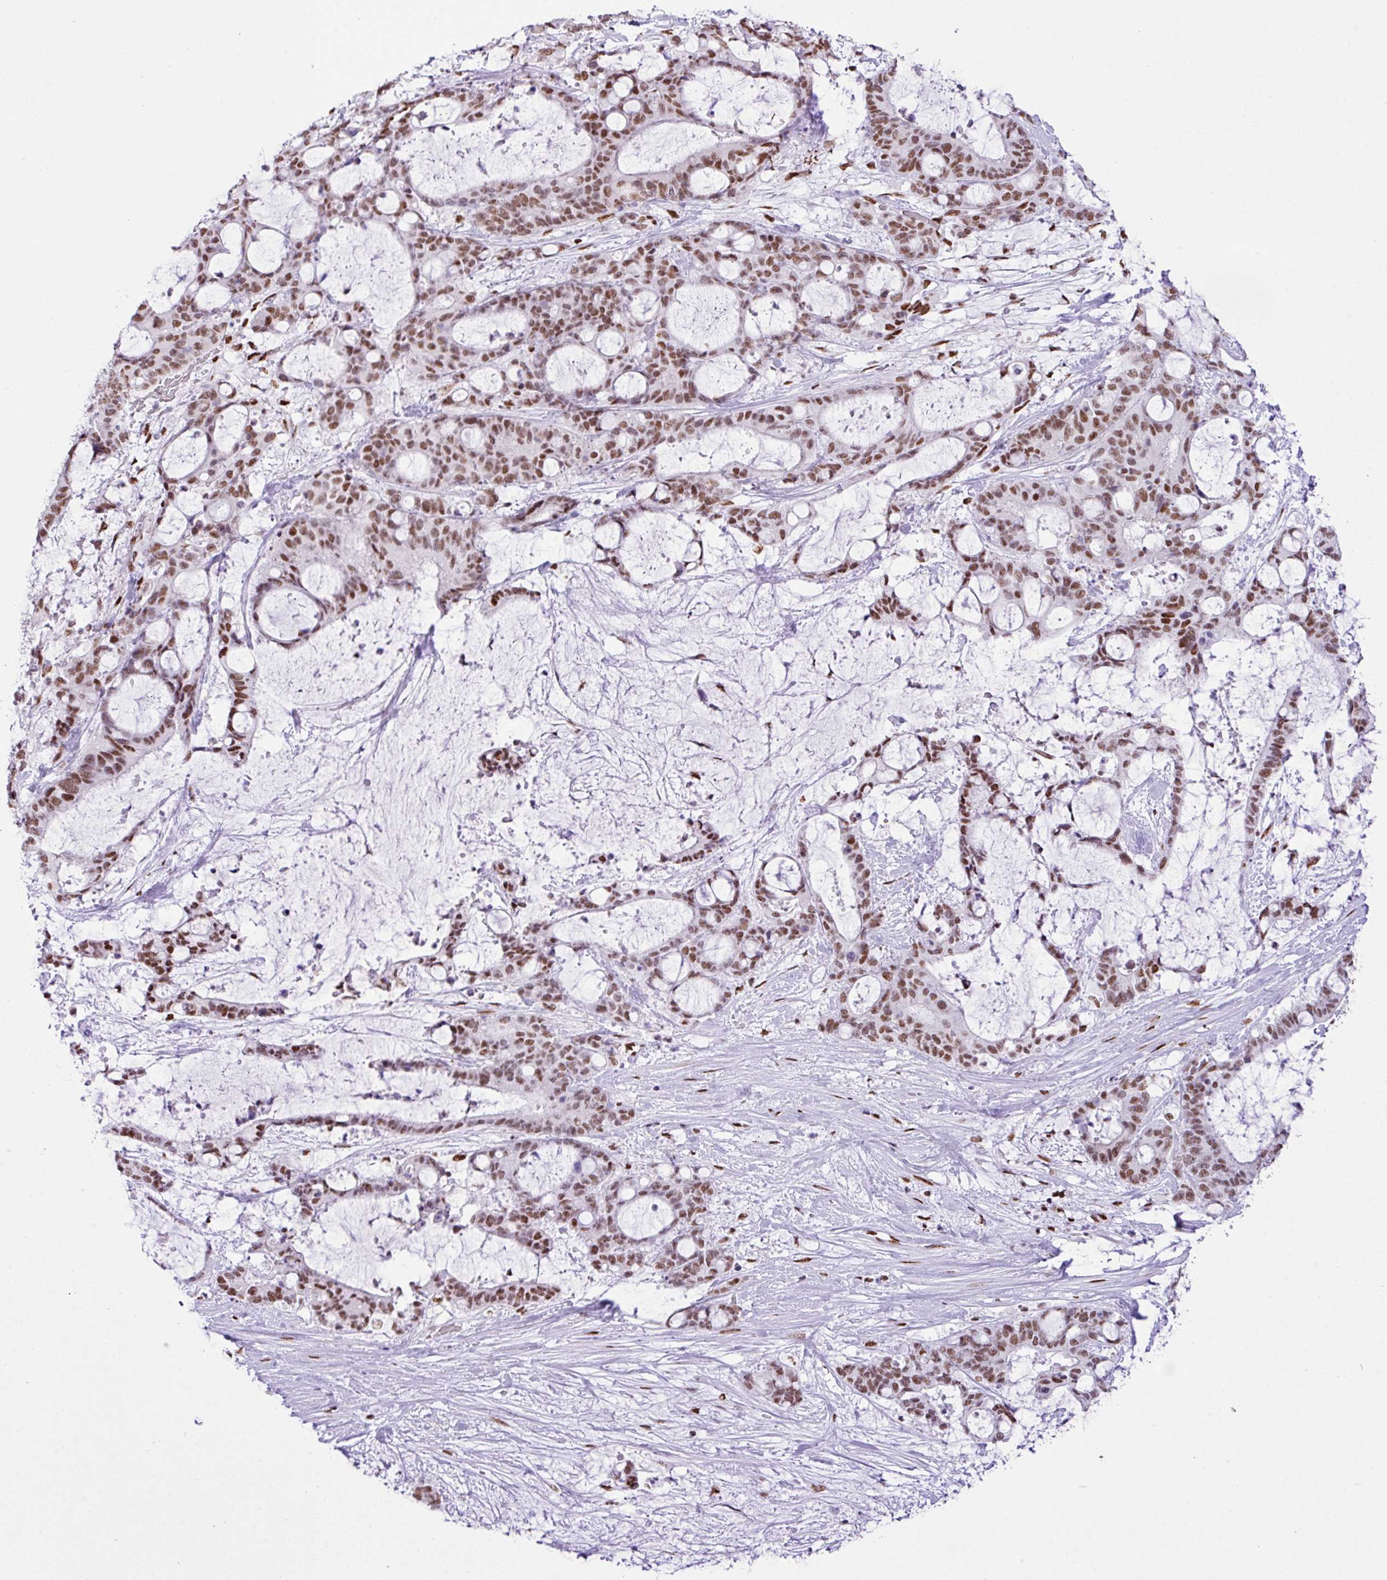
{"staining": {"intensity": "moderate", "quantity": ">75%", "location": "nuclear"}, "tissue": "liver cancer", "cell_type": "Tumor cells", "image_type": "cancer", "snomed": [{"axis": "morphology", "description": "Normal tissue, NOS"}, {"axis": "morphology", "description": "Cholangiocarcinoma"}, {"axis": "topography", "description": "Liver"}, {"axis": "topography", "description": "Peripheral nerve tissue"}], "caption": "Moderate nuclear staining for a protein is identified in about >75% of tumor cells of liver cancer using immunohistochemistry.", "gene": "RARG", "patient": {"sex": "female", "age": 73}}